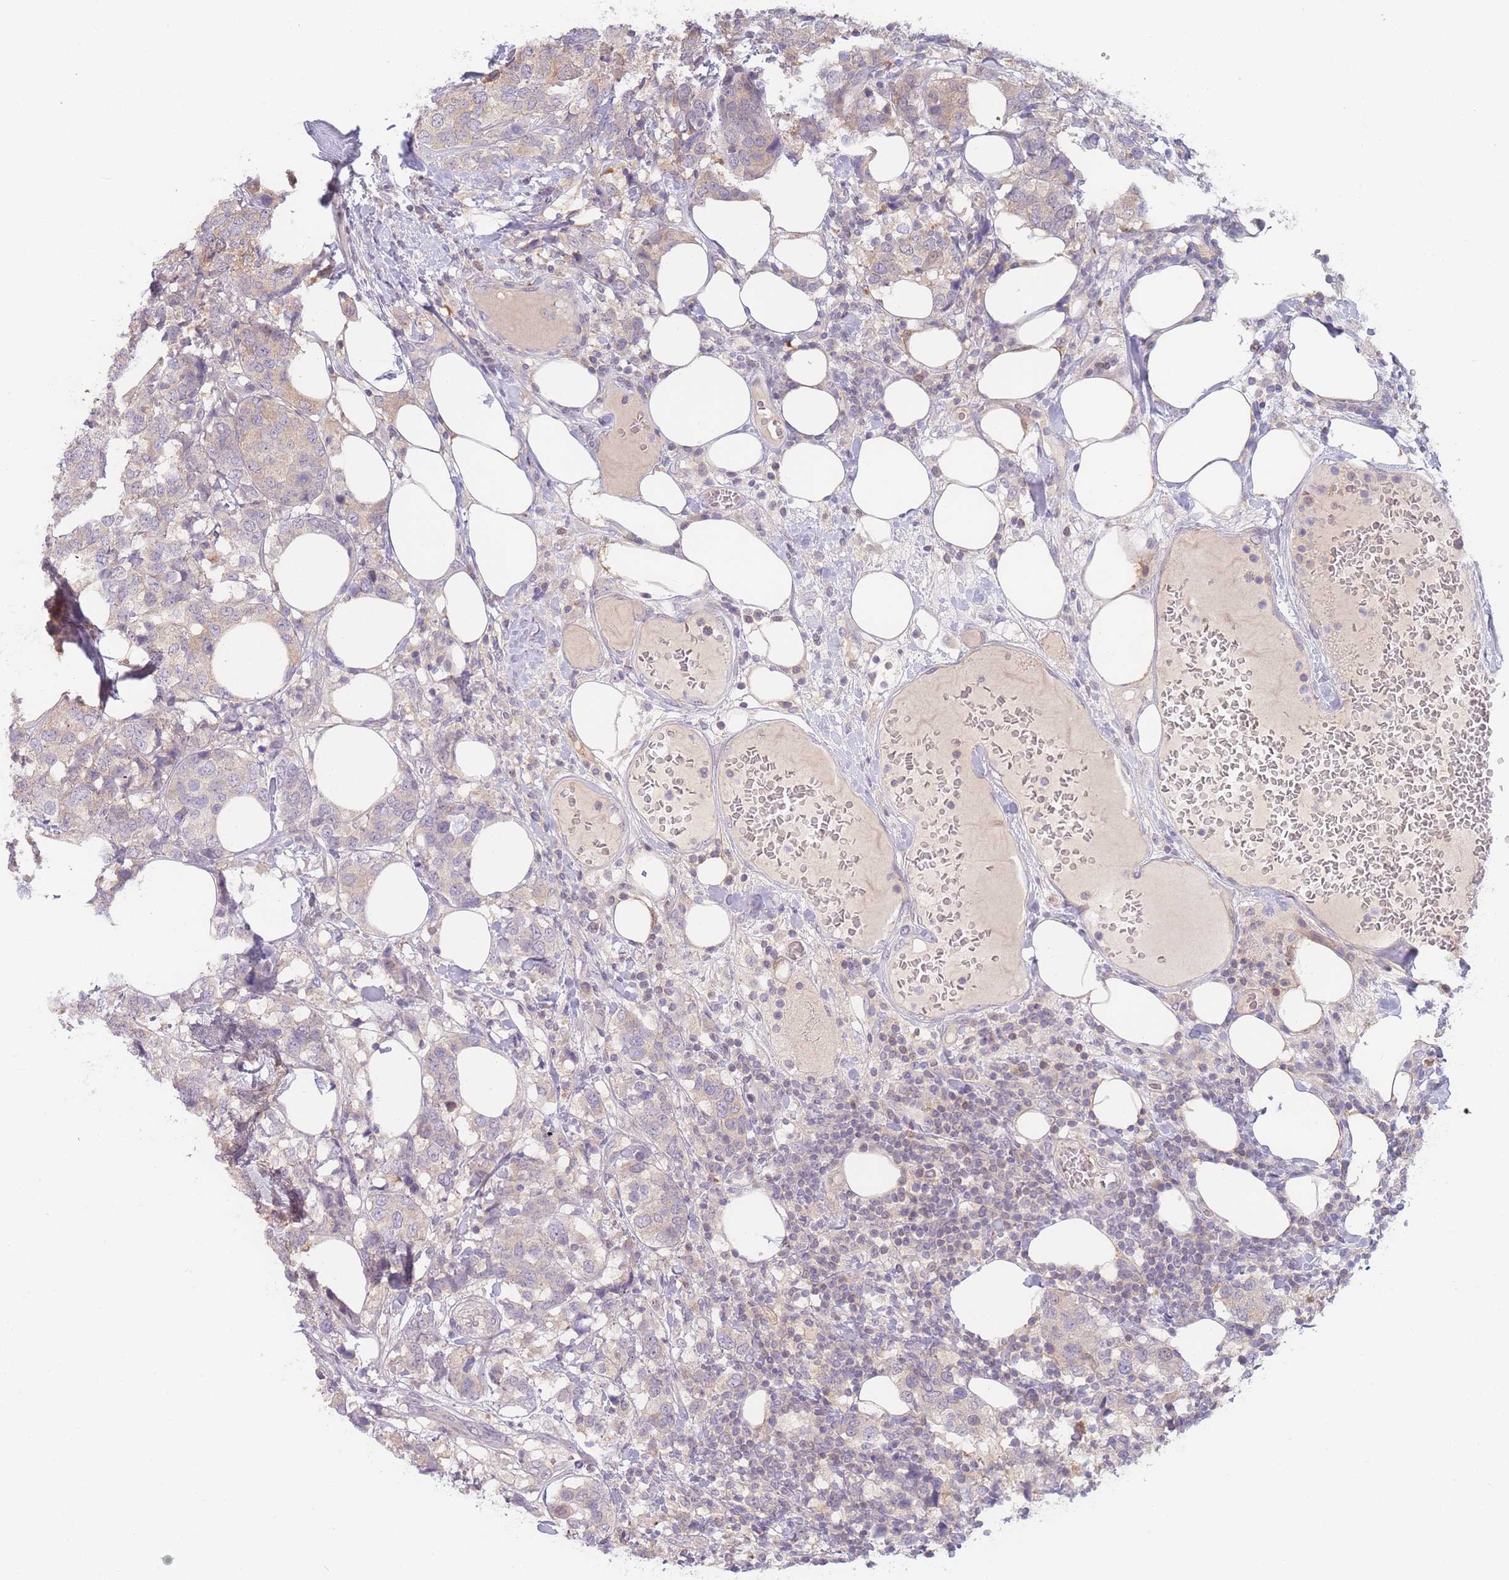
{"staining": {"intensity": "negative", "quantity": "none", "location": "none"}, "tissue": "breast cancer", "cell_type": "Tumor cells", "image_type": "cancer", "snomed": [{"axis": "morphology", "description": "Lobular carcinoma"}, {"axis": "topography", "description": "Breast"}], "caption": "Human breast cancer (lobular carcinoma) stained for a protein using IHC shows no expression in tumor cells.", "gene": "SPHKAP", "patient": {"sex": "female", "age": 59}}